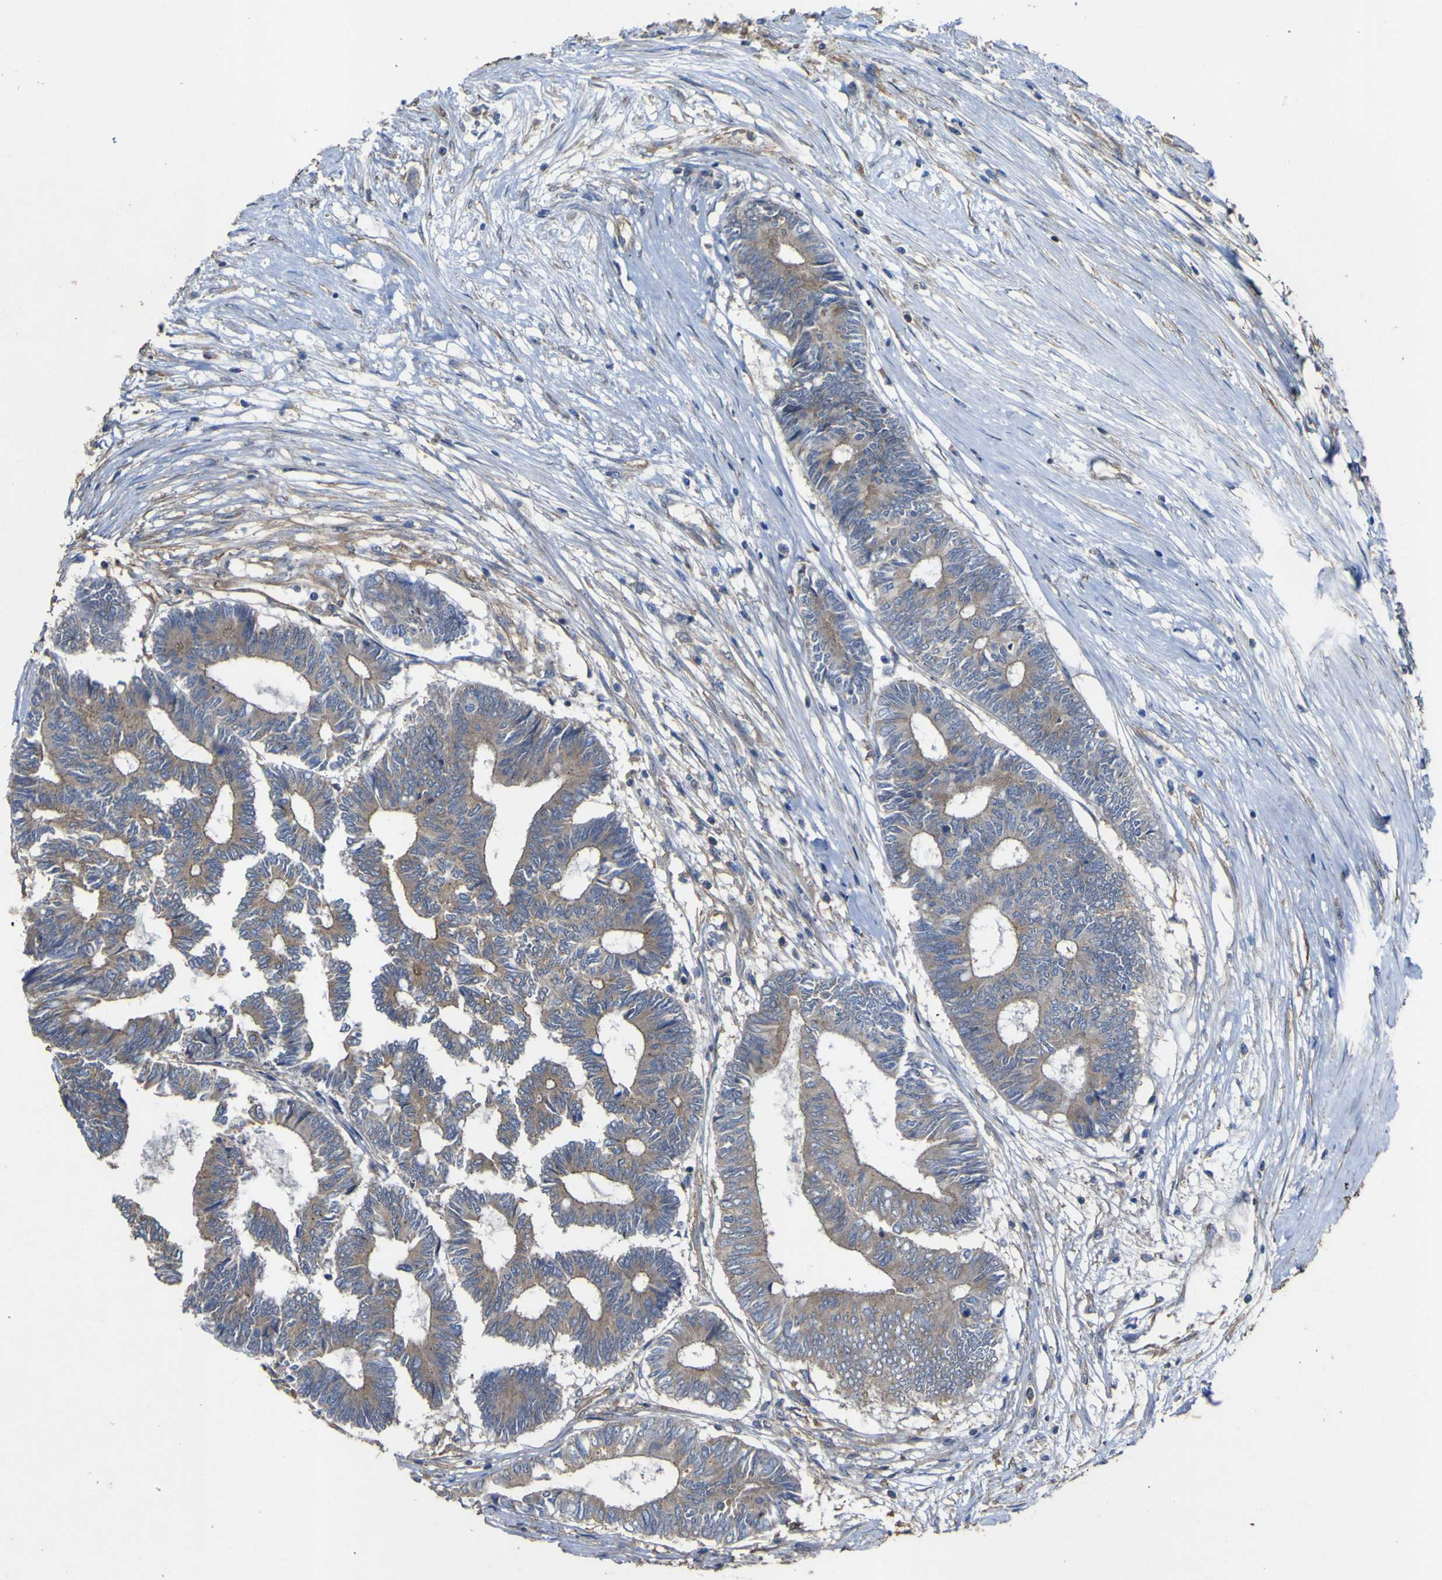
{"staining": {"intensity": "weak", "quantity": ">75%", "location": "cytoplasmic/membranous"}, "tissue": "colorectal cancer", "cell_type": "Tumor cells", "image_type": "cancer", "snomed": [{"axis": "morphology", "description": "Adenocarcinoma, NOS"}, {"axis": "topography", "description": "Rectum"}], "caption": "Weak cytoplasmic/membranous protein staining is appreciated in about >75% of tumor cells in colorectal adenocarcinoma. (DAB (3,3'-diaminobenzidine) IHC with brightfield microscopy, high magnification).", "gene": "TNFSF15", "patient": {"sex": "male", "age": 63}}